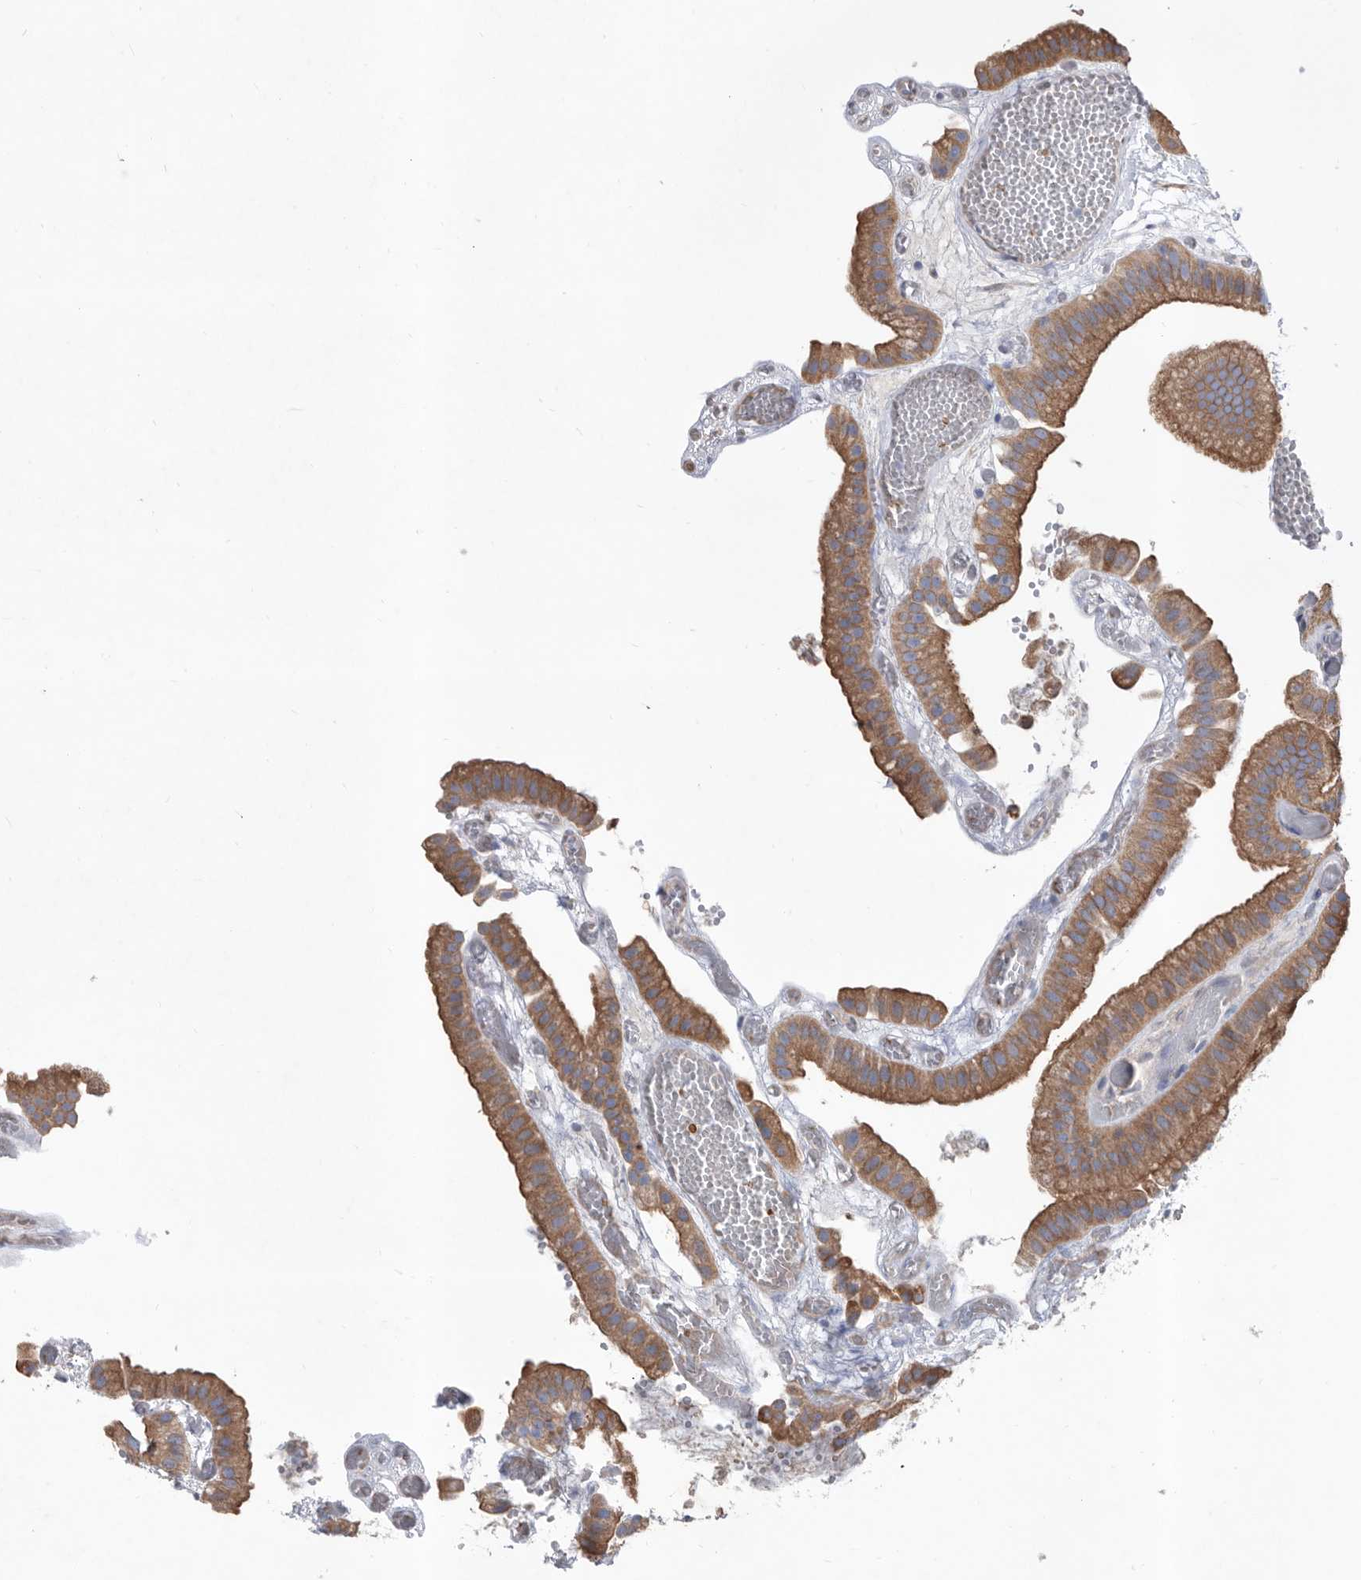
{"staining": {"intensity": "moderate", "quantity": ">75%", "location": "cytoplasmic/membranous"}, "tissue": "gallbladder", "cell_type": "Glandular cells", "image_type": "normal", "snomed": [{"axis": "morphology", "description": "Normal tissue, NOS"}, {"axis": "topography", "description": "Gallbladder"}], "caption": "Immunohistochemical staining of normal human gallbladder exhibits medium levels of moderate cytoplasmic/membranous expression in about >75% of glandular cells.", "gene": "ATP13A3", "patient": {"sex": "female", "age": 64}}